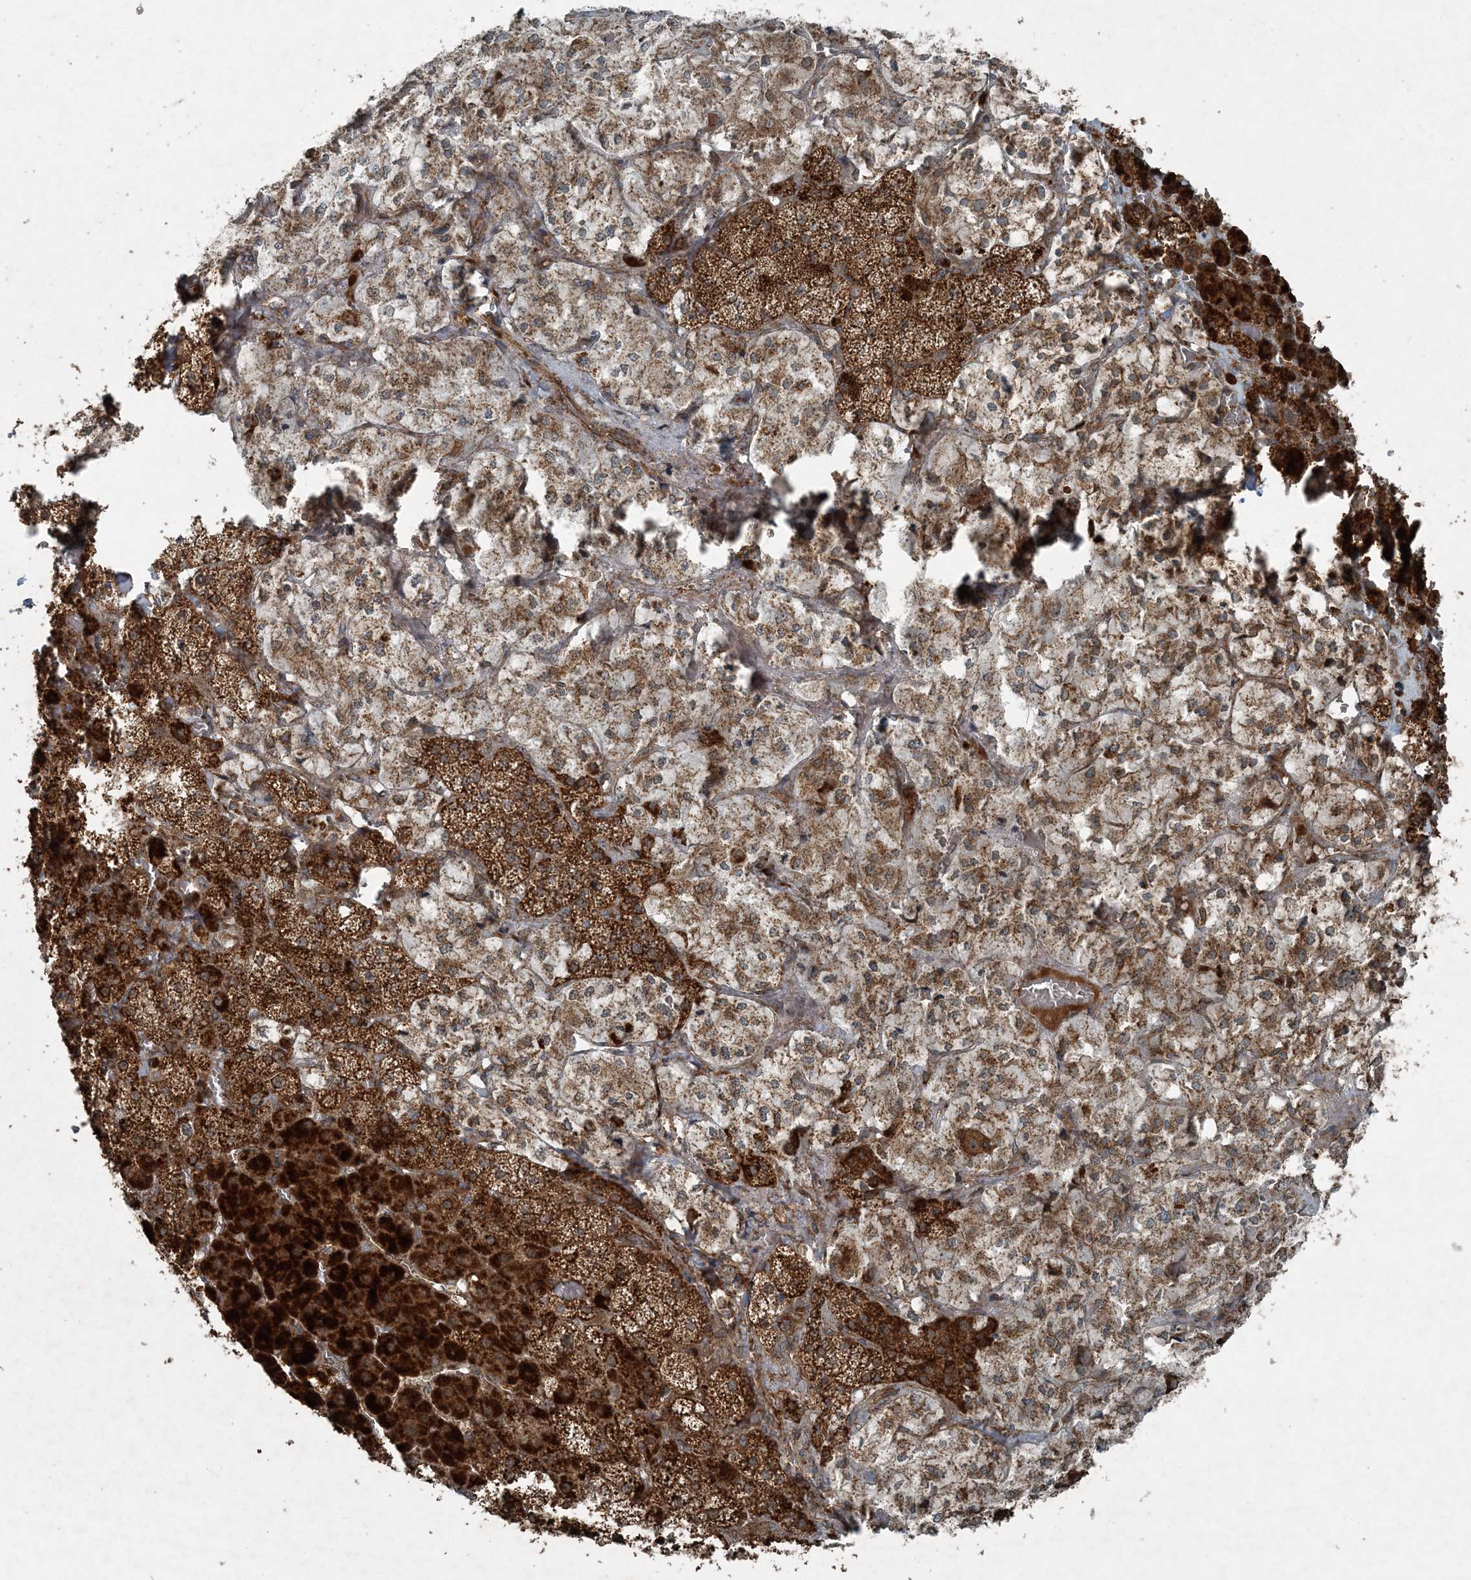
{"staining": {"intensity": "strong", "quantity": ">75%", "location": "cytoplasmic/membranous"}, "tissue": "adrenal gland", "cell_type": "Glandular cells", "image_type": "normal", "snomed": [{"axis": "morphology", "description": "Normal tissue, NOS"}, {"axis": "topography", "description": "Adrenal gland"}], "caption": "This image demonstrates immunohistochemistry staining of unremarkable adrenal gland, with high strong cytoplasmic/membranous staining in about >75% of glandular cells.", "gene": "COPS7B", "patient": {"sex": "male", "age": 57}}